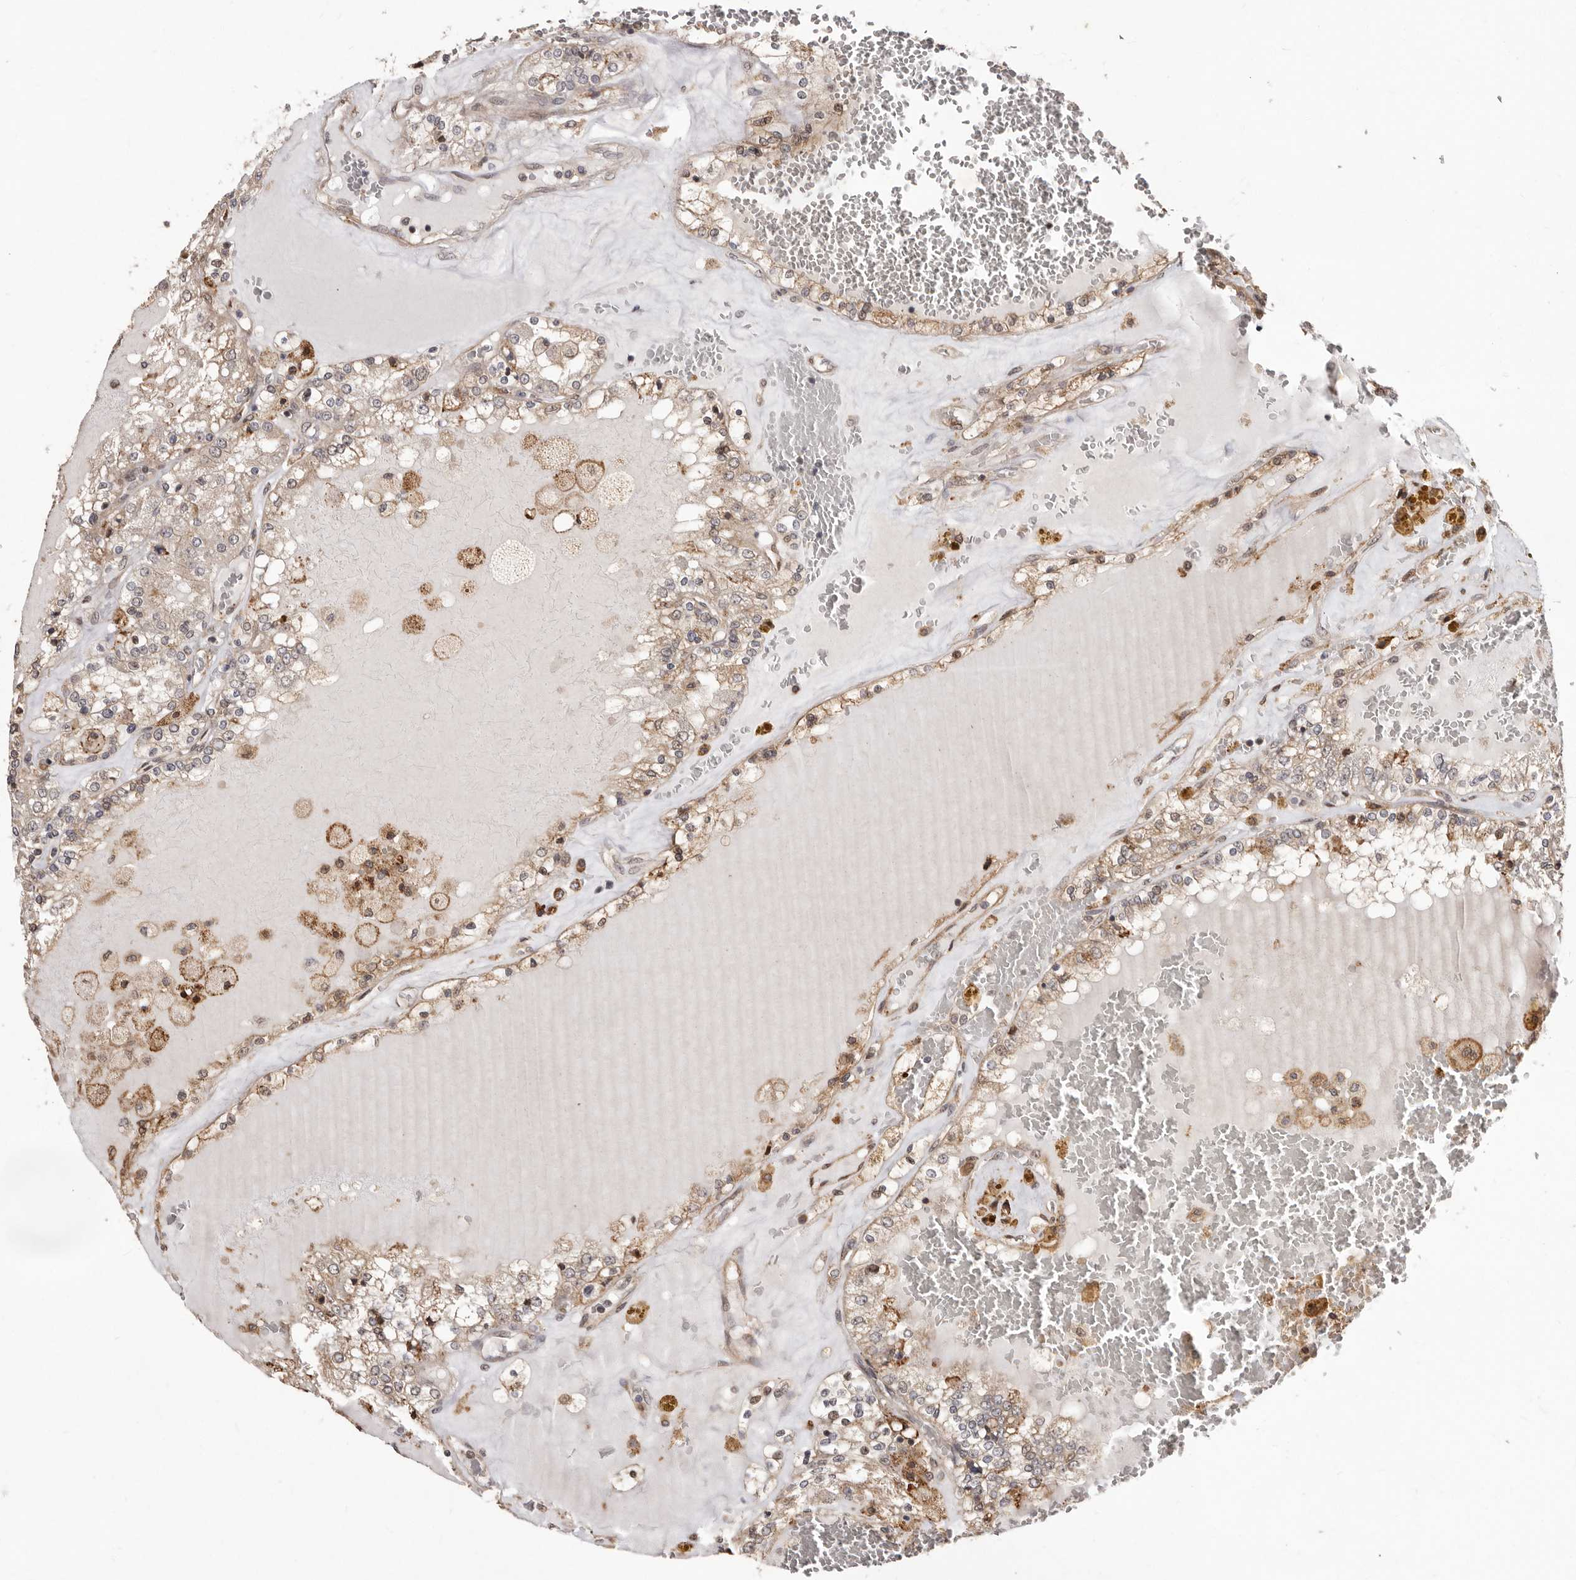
{"staining": {"intensity": "moderate", "quantity": "<25%", "location": "cytoplasmic/membranous"}, "tissue": "renal cancer", "cell_type": "Tumor cells", "image_type": "cancer", "snomed": [{"axis": "morphology", "description": "Adenocarcinoma, NOS"}, {"axis": "topography", "description": "Kidney"}], "caption": "IHC image of human adenocarcinoma (renal) stained for a protein (brown), which reveals low levels of moderate cytoplasmic/membranous positivity in about <25% of tumor cells.", "gene": "RRM2B", "patient": {"sex": "female", "age": 56}}